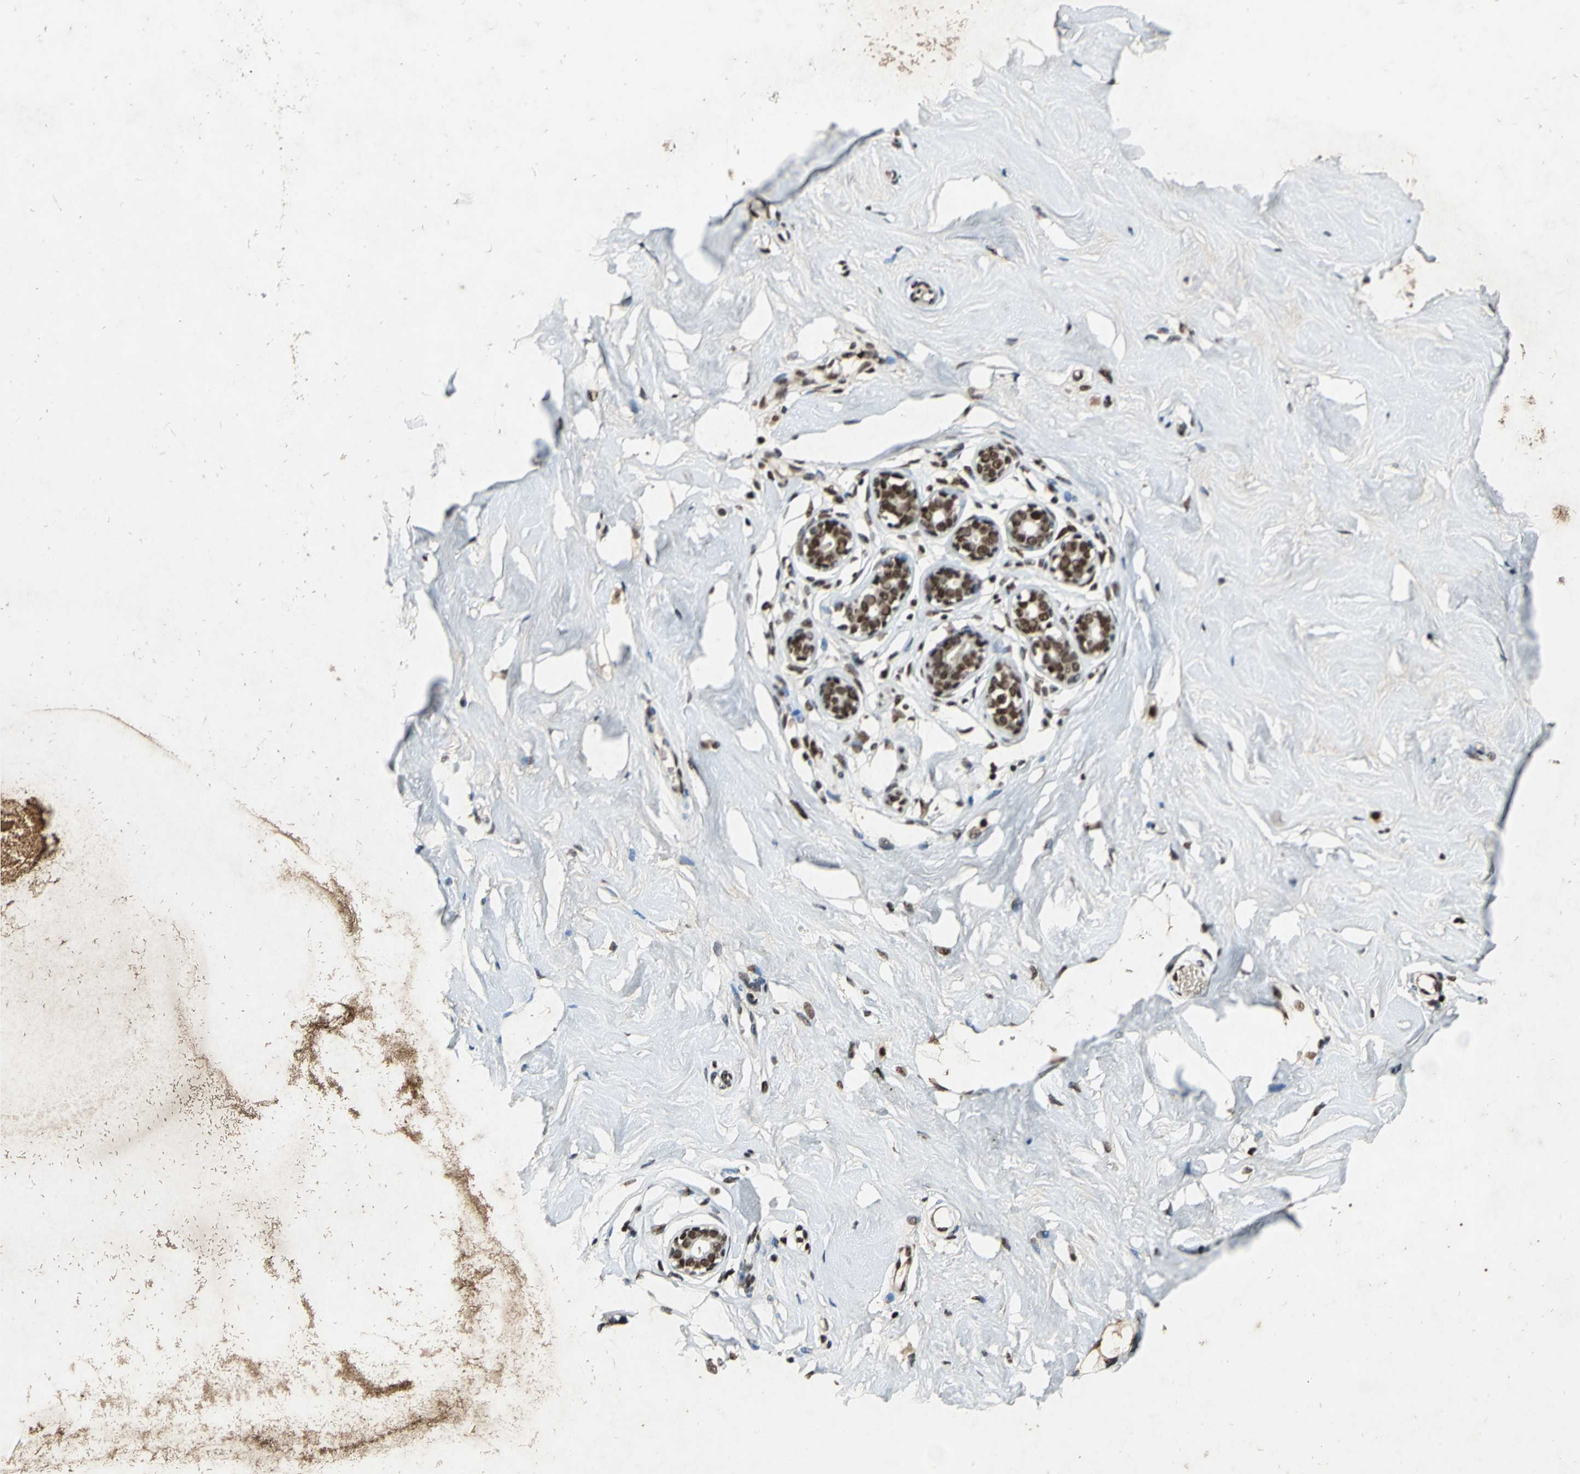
{"staining": {"intensity": "moderate", "quantity": ">75%", "location": "cytoplasmic/membranous,nuclear"}, "tissue": "breast", "cell_type": "Adipocytes", "image_type": "normal", "snomed": [{"axis": "morphology", "description": "Normal tissue, NOS"}, {"axis": "topography", "description": "Breast"}], "caption": "Immunohistochemistry (IHC) (DAB) staining of benign human breast reveals moderate cytoplasmic/membranous,nuclear protein expression in about >75% of adipocytes.", "gene": "MTA2", "patient": {"sex": "female", "age": 23}}